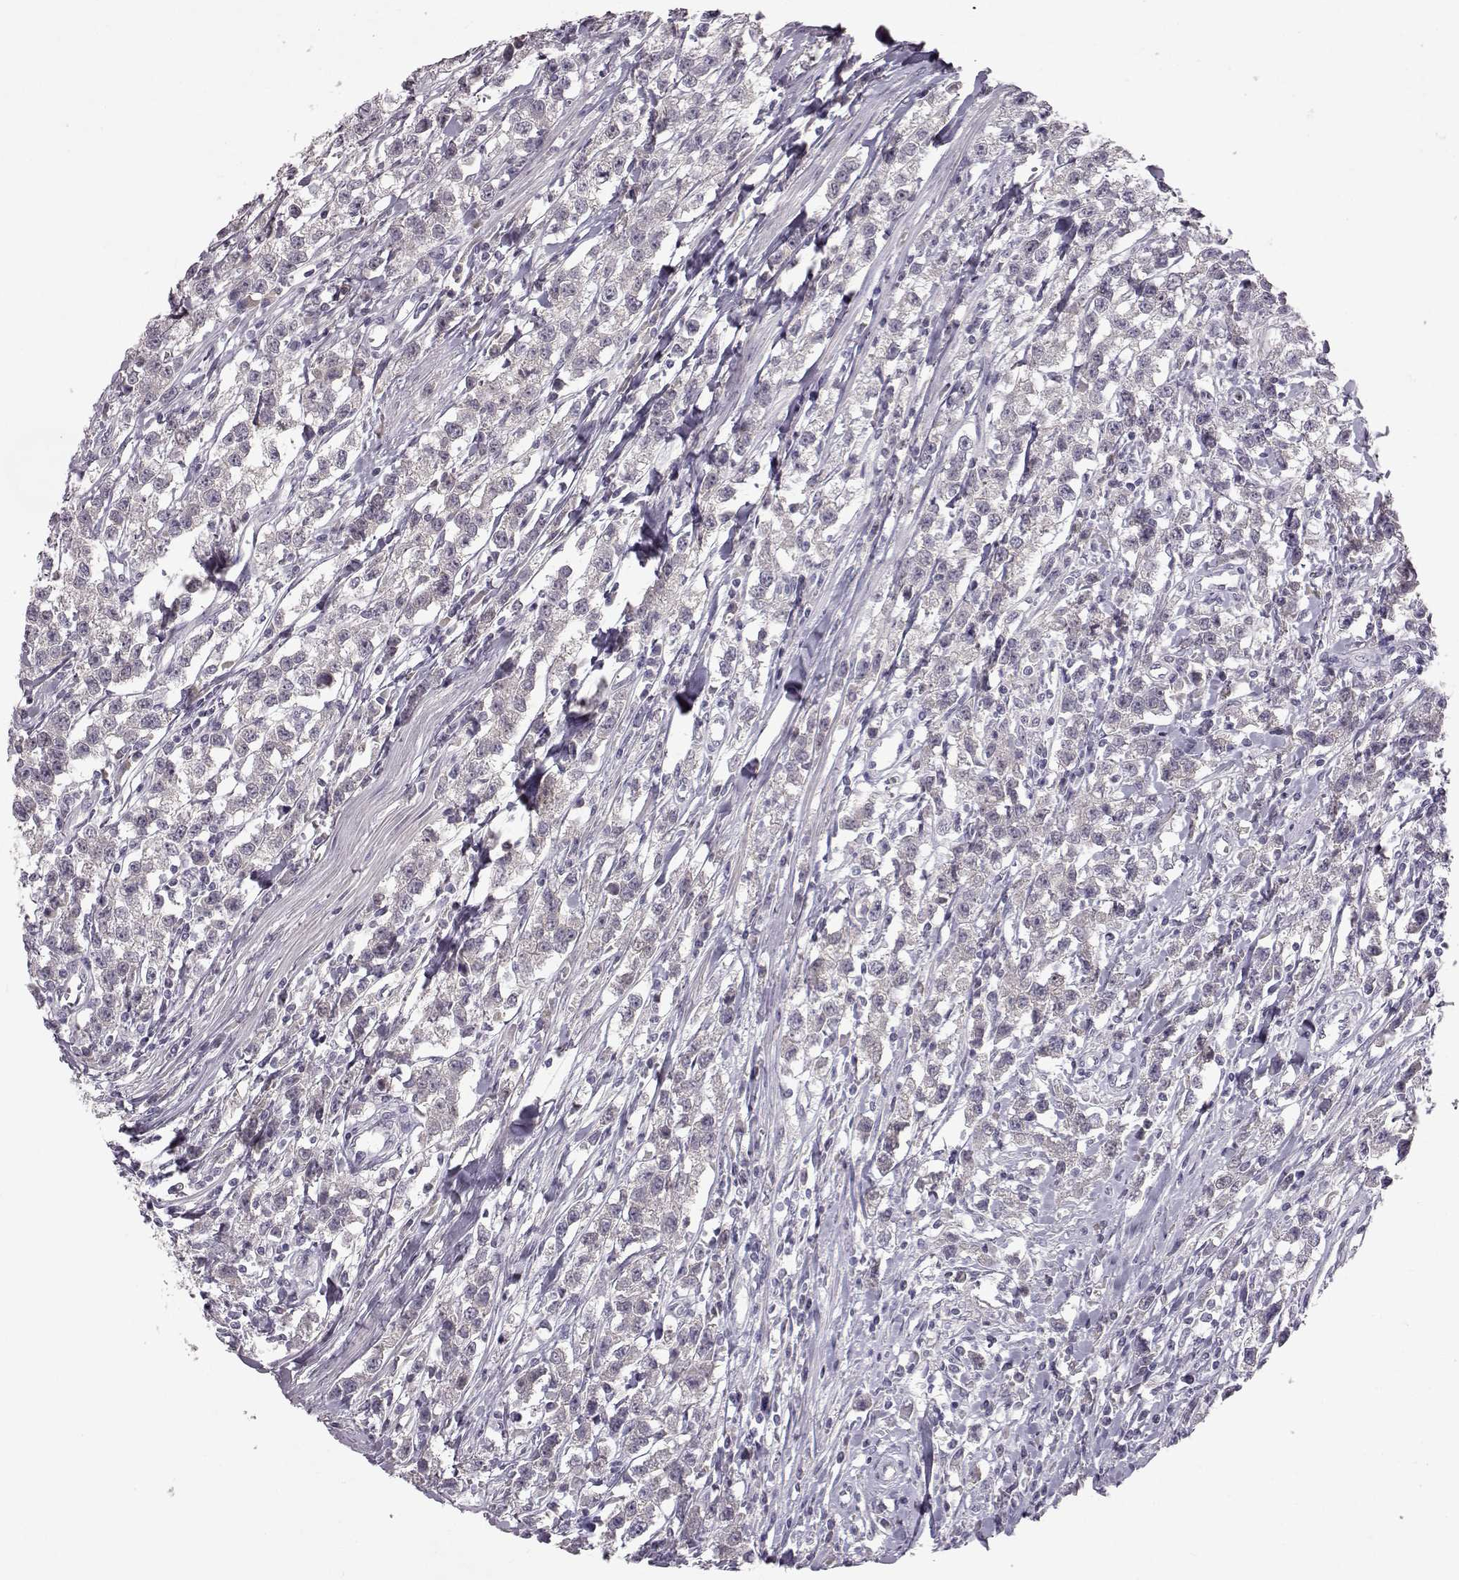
{"staining": {"intensity": "negative", "quantity": "none", "location": "none"}, "tissue": "testis cancer", "cell_type": "Tumor cells", "image_type": "cancer", "snomed": [{"axis": "morphology", "description": "Seminoma, NOS"}, {"axis": "topography", "description": "Testis"}], "caption": "DAB (3,3'-diaminobenzidine) immunohistochemical staining of human seminoma (testis) exhibits no significant positivity in tumor cells. The staining was performed using DAB (3,3'-diaminobenzidine) to visualize the protein expression in brown, while the nuclei were stained in blue with hematoxylin (Magnification: 20x).", "gene": "SPAG17", "patient": {"sex": "male", "age": 59}}